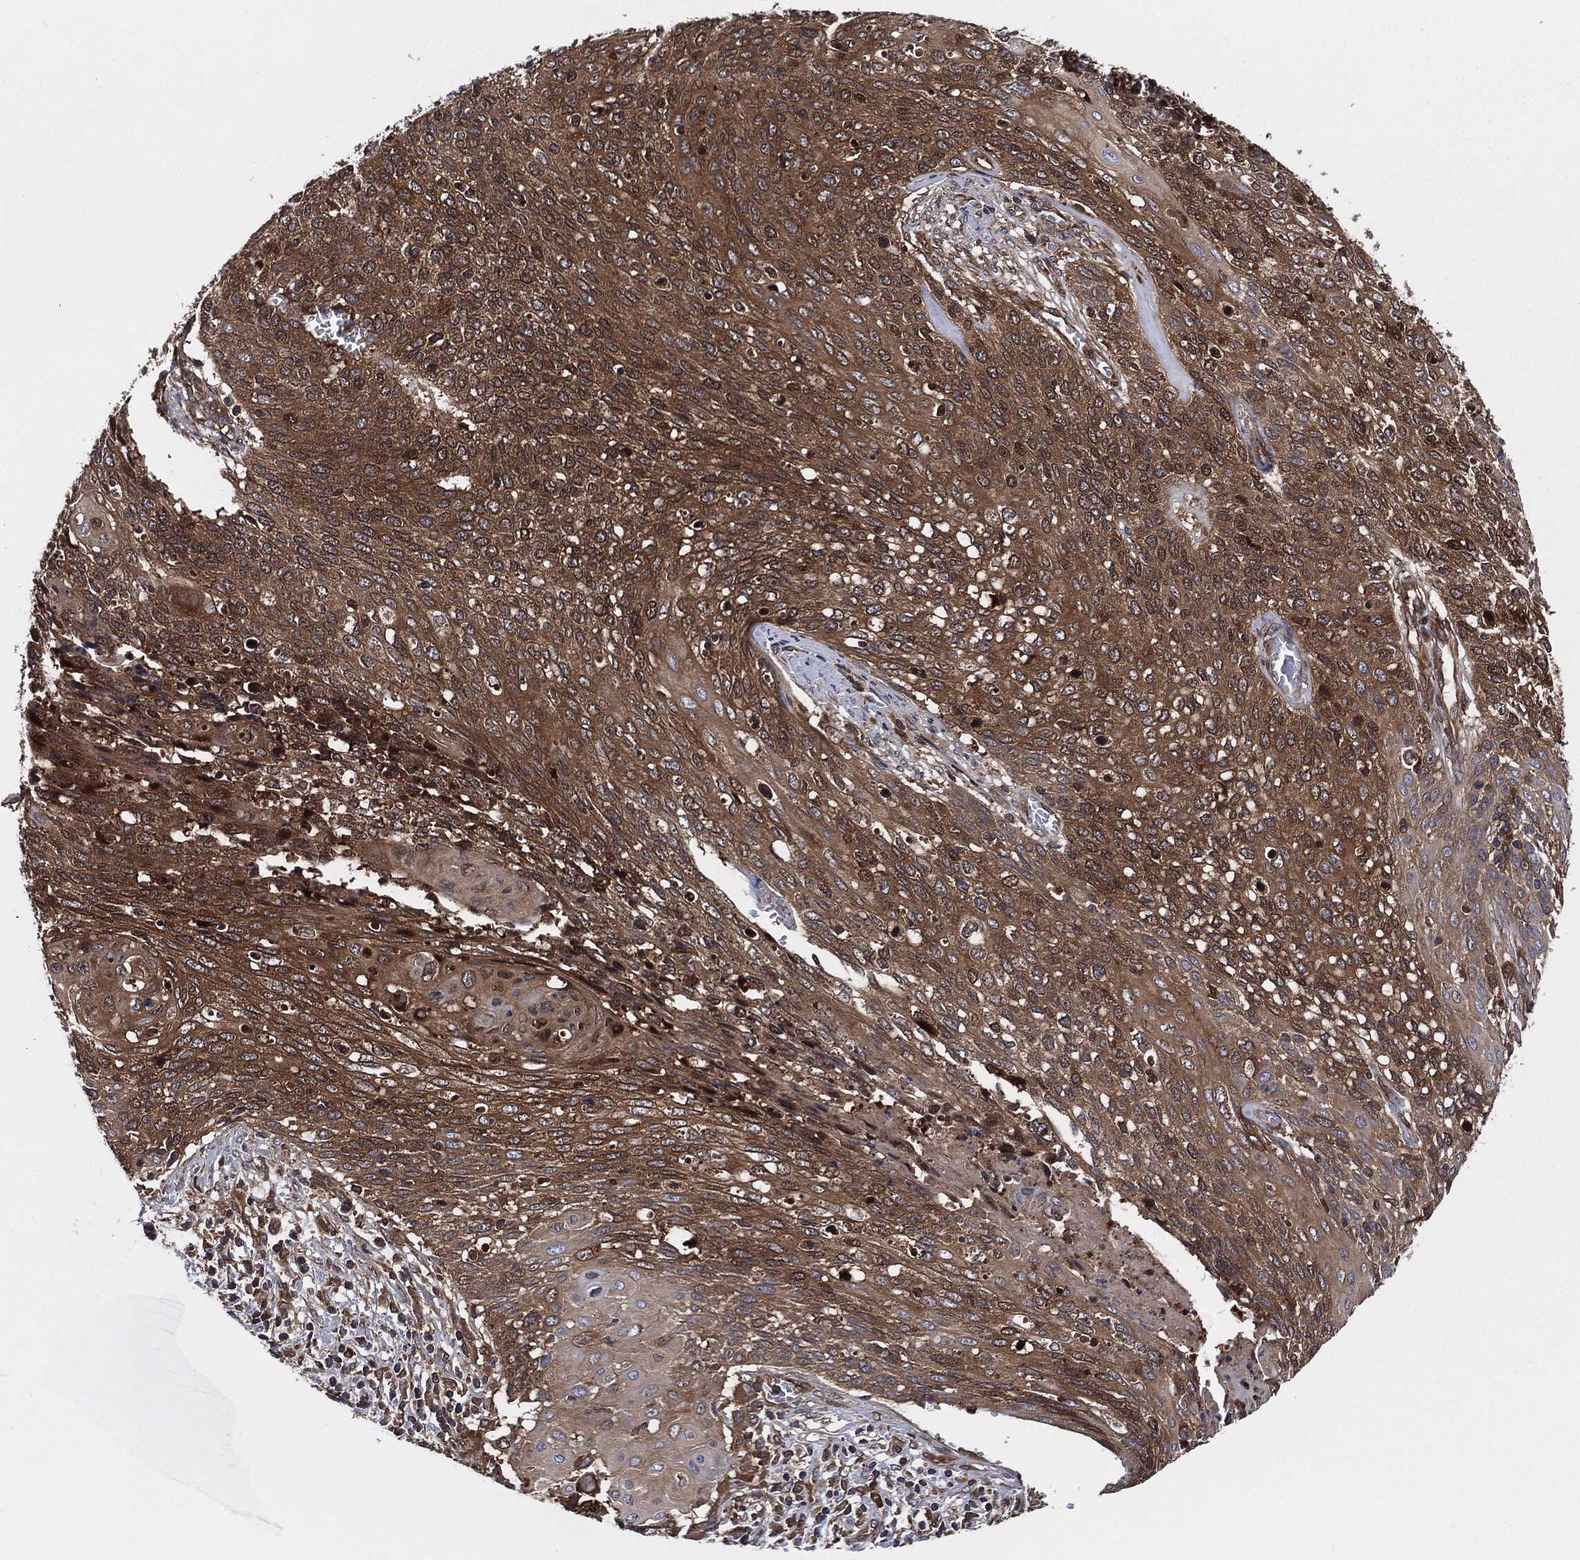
{"staining": {"intensity": "strong", "quantity": ">75%", "location": "cytoplasmic/membranous"}, "tissue": "cervical cancer", "cell_type": "Tumor cells", "image_type": "cancer", "snomed": [{"axis": "morphology", "description": "Squamous cell carcinoma, NOS"}, {"axis": "topography", "description": "Cervix"}], "caption": "An image of human cervical cancer stained for a protein demonstrates strong cytoplasmic/membranous brown staining in tumor cells. (Brightfield microscopy of DAB IHC at high magnification).", "gene": "XPNPEP1", "patient": {"sex": "female", "age": 39}}